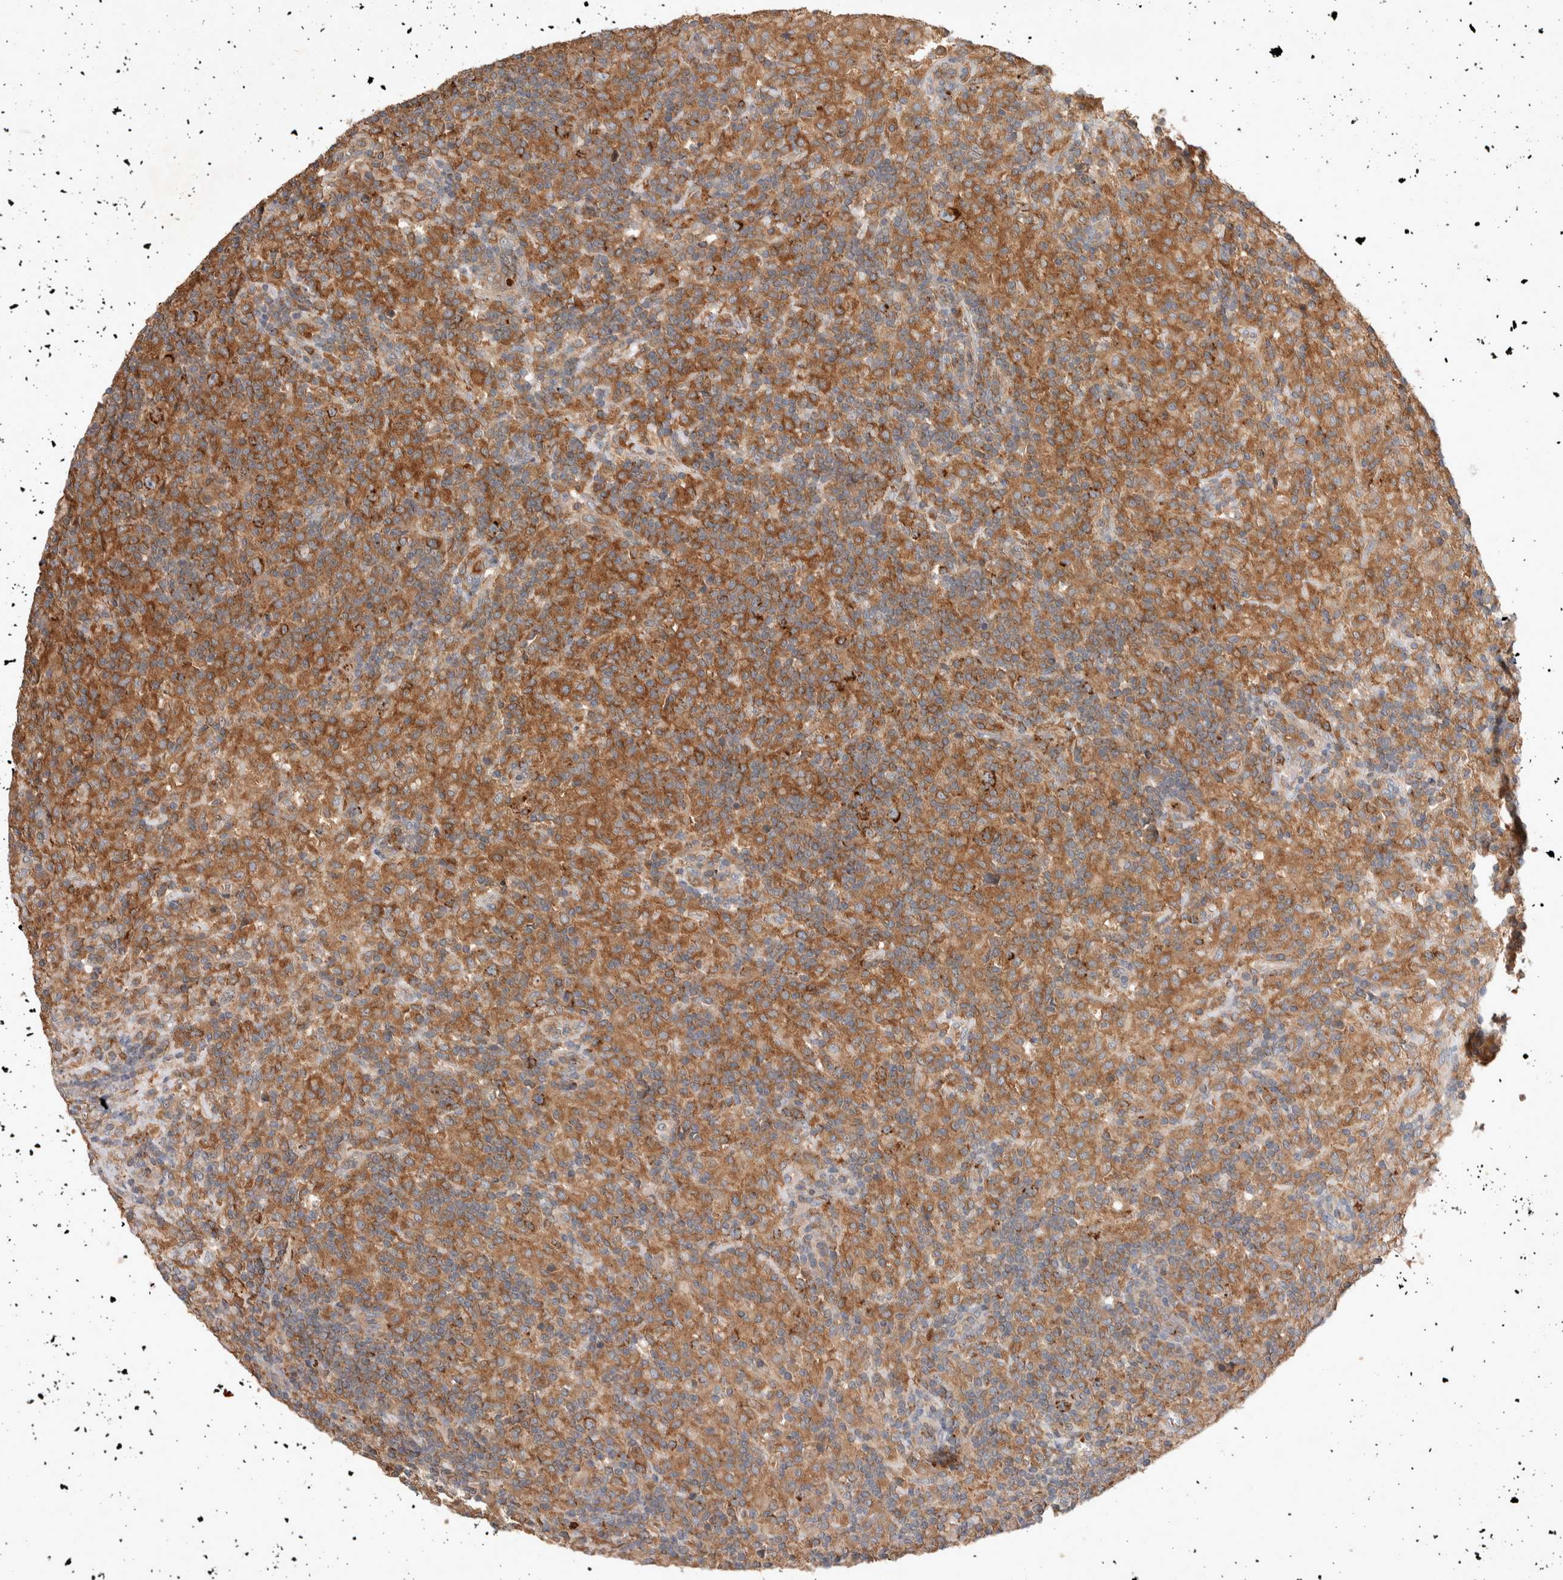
{"staining": {"intensity": "moderate", "quantity": ">75%", "location": "cytoplasmic/membranous"}, "tissue": "lymphoma", "cell_type": "Tumor cells", "image_type": "cancer", "snomed": [{"axis": "morphology", "description": "Hodgkin's disease, NOS"}, {"axis": "topography", "description": "Lymph node"}], "caption": "Protein staining exhibits moderate cytoplasmic/membranous positivity in approximately >75% of tumor cells in Hodgkin's disease.", "gene": "DEPTOR", "patient": {"sex": "male", "age": 70}}